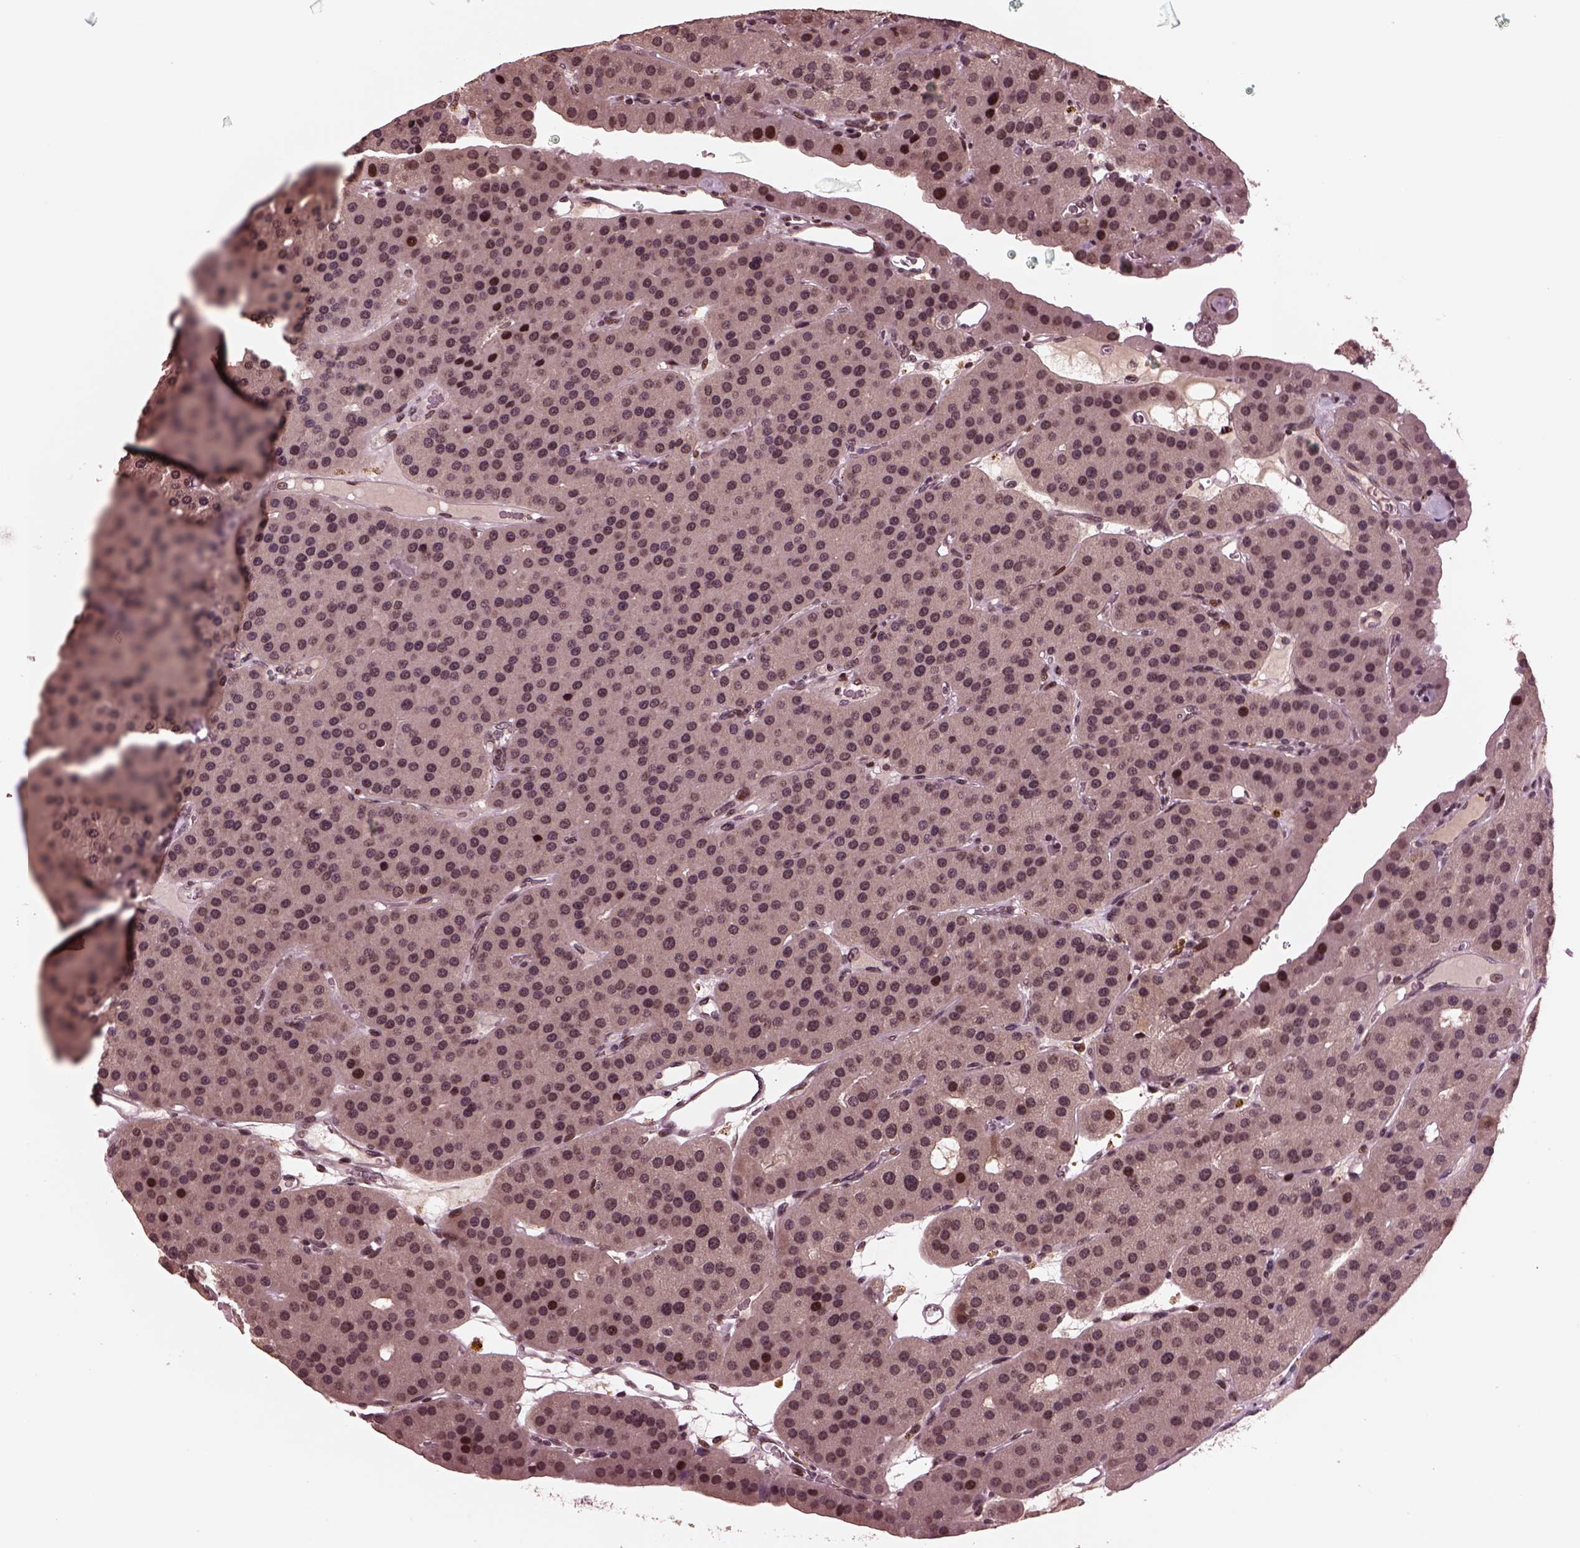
{"staining": {"intensity": "weak", "quantity": "25%-75%", "location": "cytoplasmic/membranous,nuclear"}, "tissue": "parathyroid gland", "cell_type": "Glandular cells", "image_type": "normal", "snomed": [{"axis": "morphology", "description": "Normal tissue, NOS"}, {"axis": "morphology", "description": "Adenoma, NOS"}, {"axis": "topography", "description": "Parathyroid gland"}], "caption": "Glandular cells exhibit weak cytoplasmic/membranous,nuclear positivity in approximately 25%-75% of cells in benign parathyroid gland. The staining was performed using DAB to visualize the protein expression in brown, while the nuclei were stained in blue with hematoxylin (Magnification: 20x).", "gene": "NAP1L5", "patient": {"sex": "female", "age": 86}}